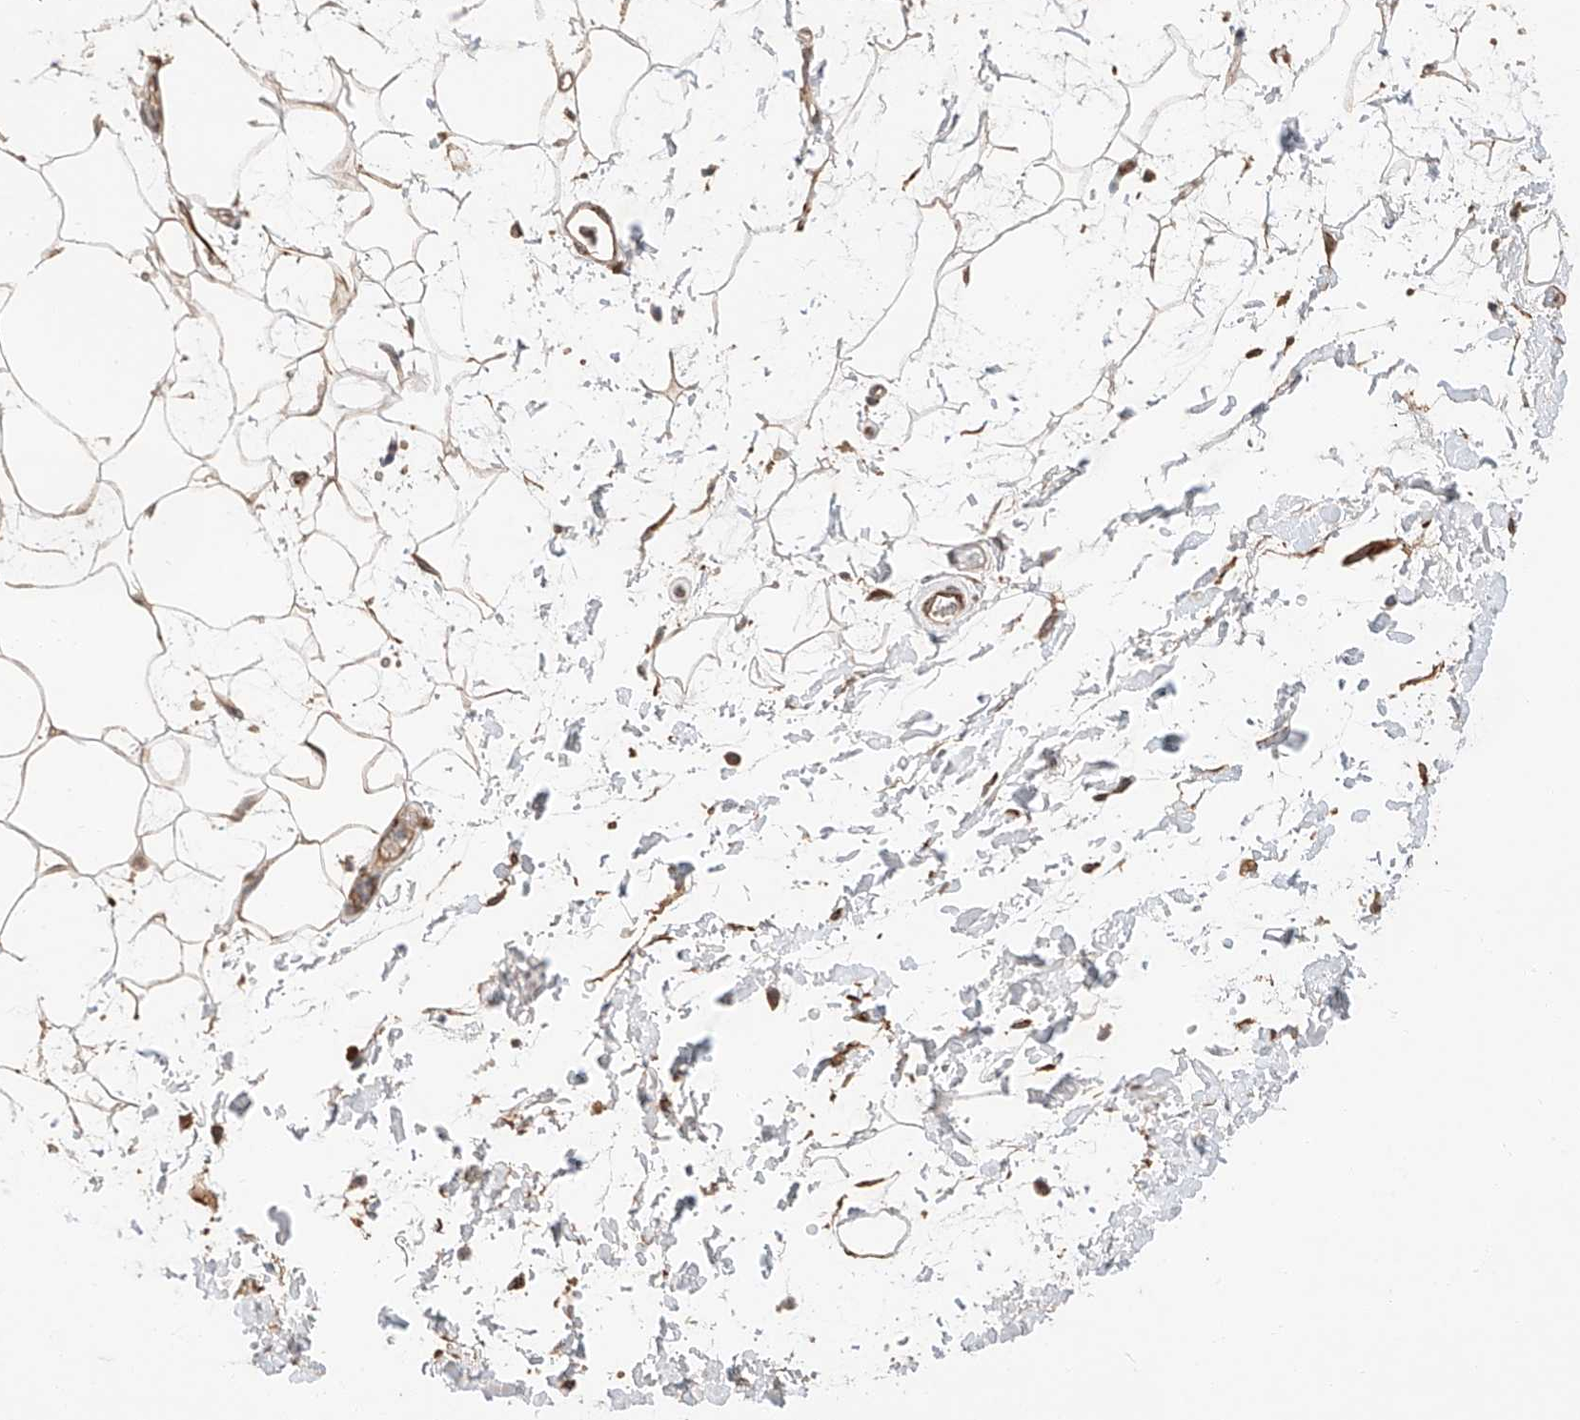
{"staining": {"intensity": "weak", "quantity": ">75%", "location": "cytoplasmic/membranous"}, "tissue": "adipose tissue", "cell_type": "Adipocytes", "image_type": "normal", "snomed": [{"axis": "morphology", "description": "Normal tissue, NOS"}, {"axis": "topography", "description": "Soft tissue"}], "caption": "DAB immunohistochemical staining of benign adipose tissue demonstrates weak cytoplasmic/membranous protein expression in approximately >75% of adipocytes.", "gene": "SUSD6", "patient": {"sex": "male", "age": 72}}